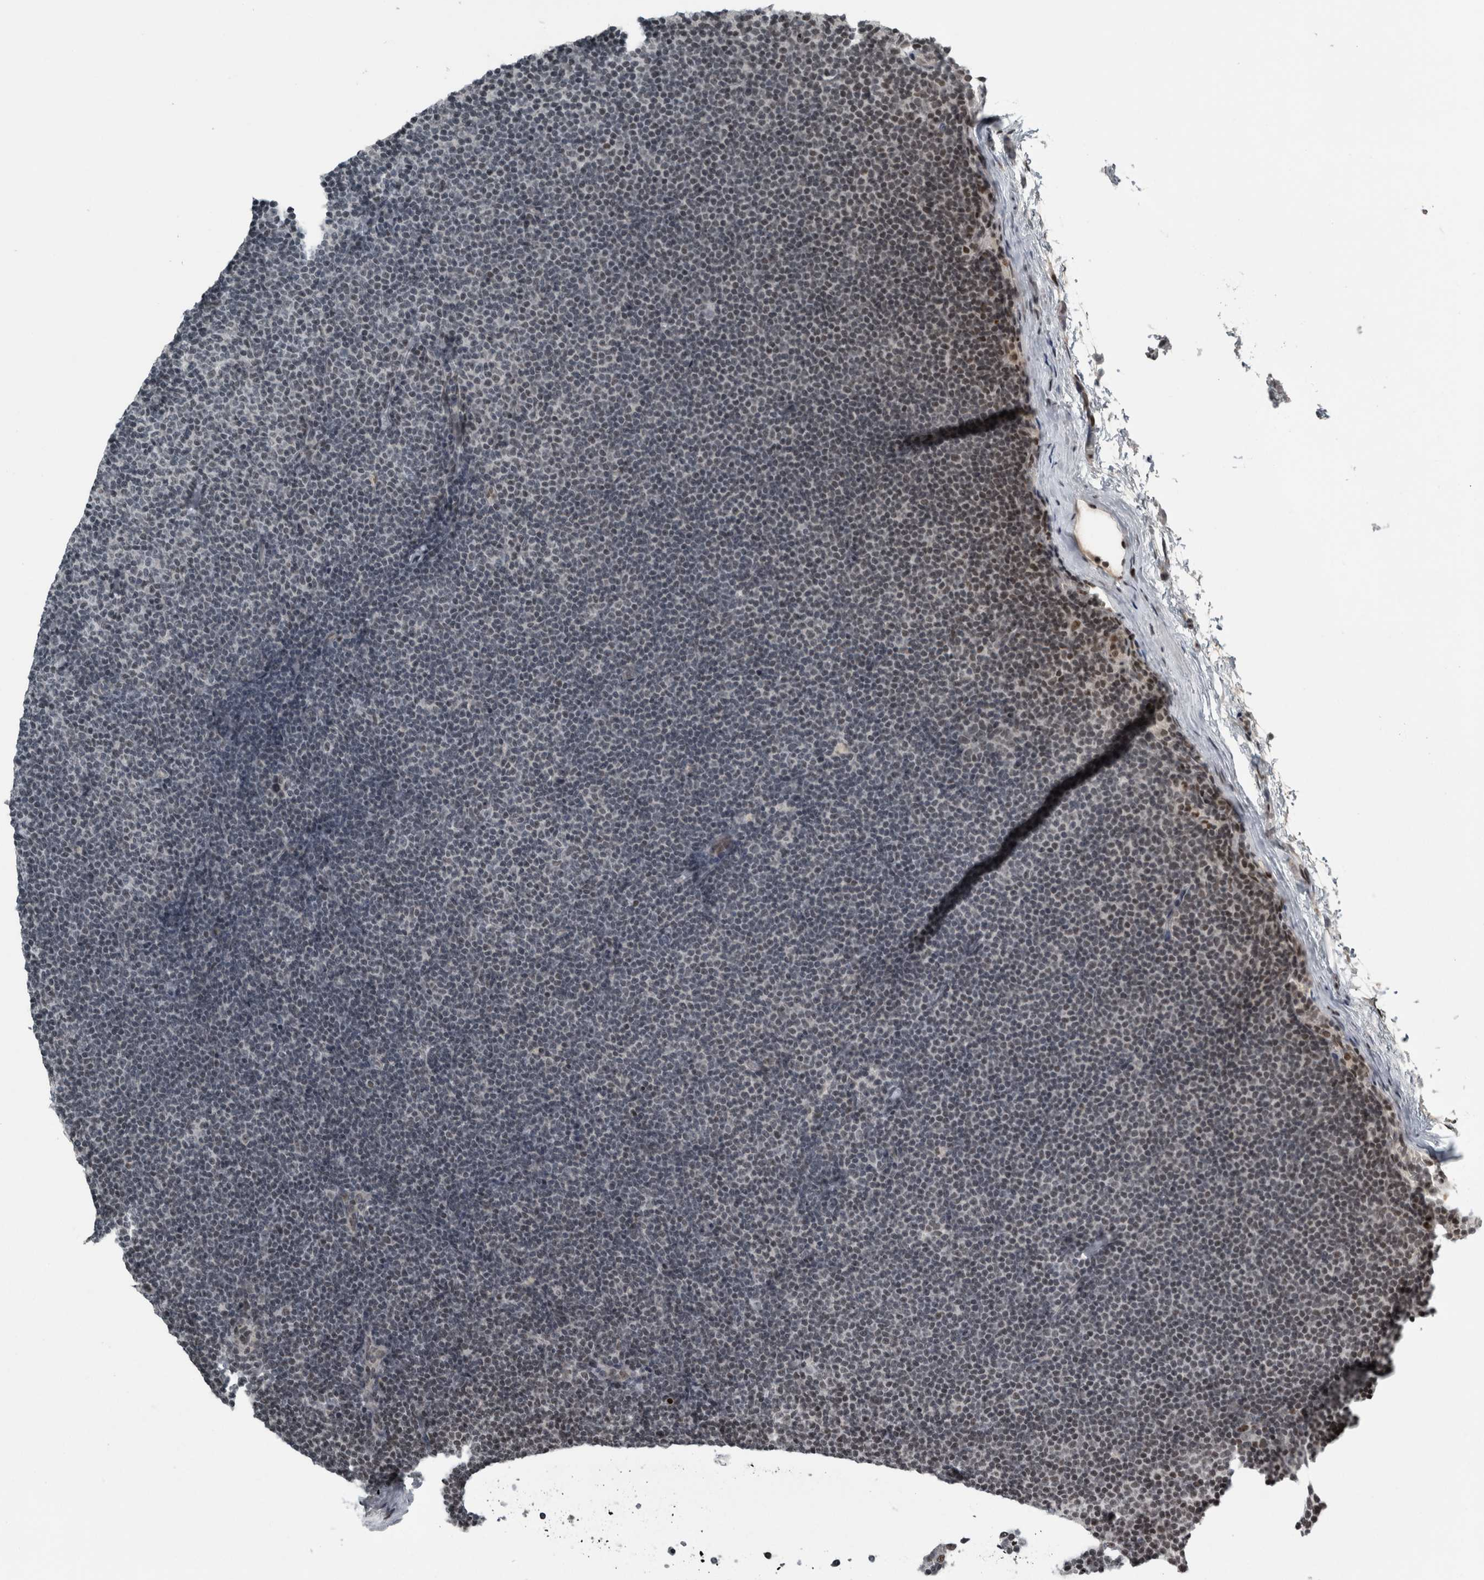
{"staining": {"intensity": "negative", "quantity": "none", "location": "none"}, "tissue": "lymphoma", "cell_type": "Tumor cells", "image_type": "cancer", "snomed": [{"axis": "morphology", "description": "Malignant lymphoma, non-Hodgkin's type, Low grade"}, {"axis": "topography", "description": "Lymph node"}], "caption": "DAB (3,3'-diaminobenzidine) immunohistochemical staining of malignant lymphoma, non-Hodgkin's type (low-grade) shows no significant expression in tumor cells.", "gene": "UNC50", "patient": {"sex": "female", "age": 53}}